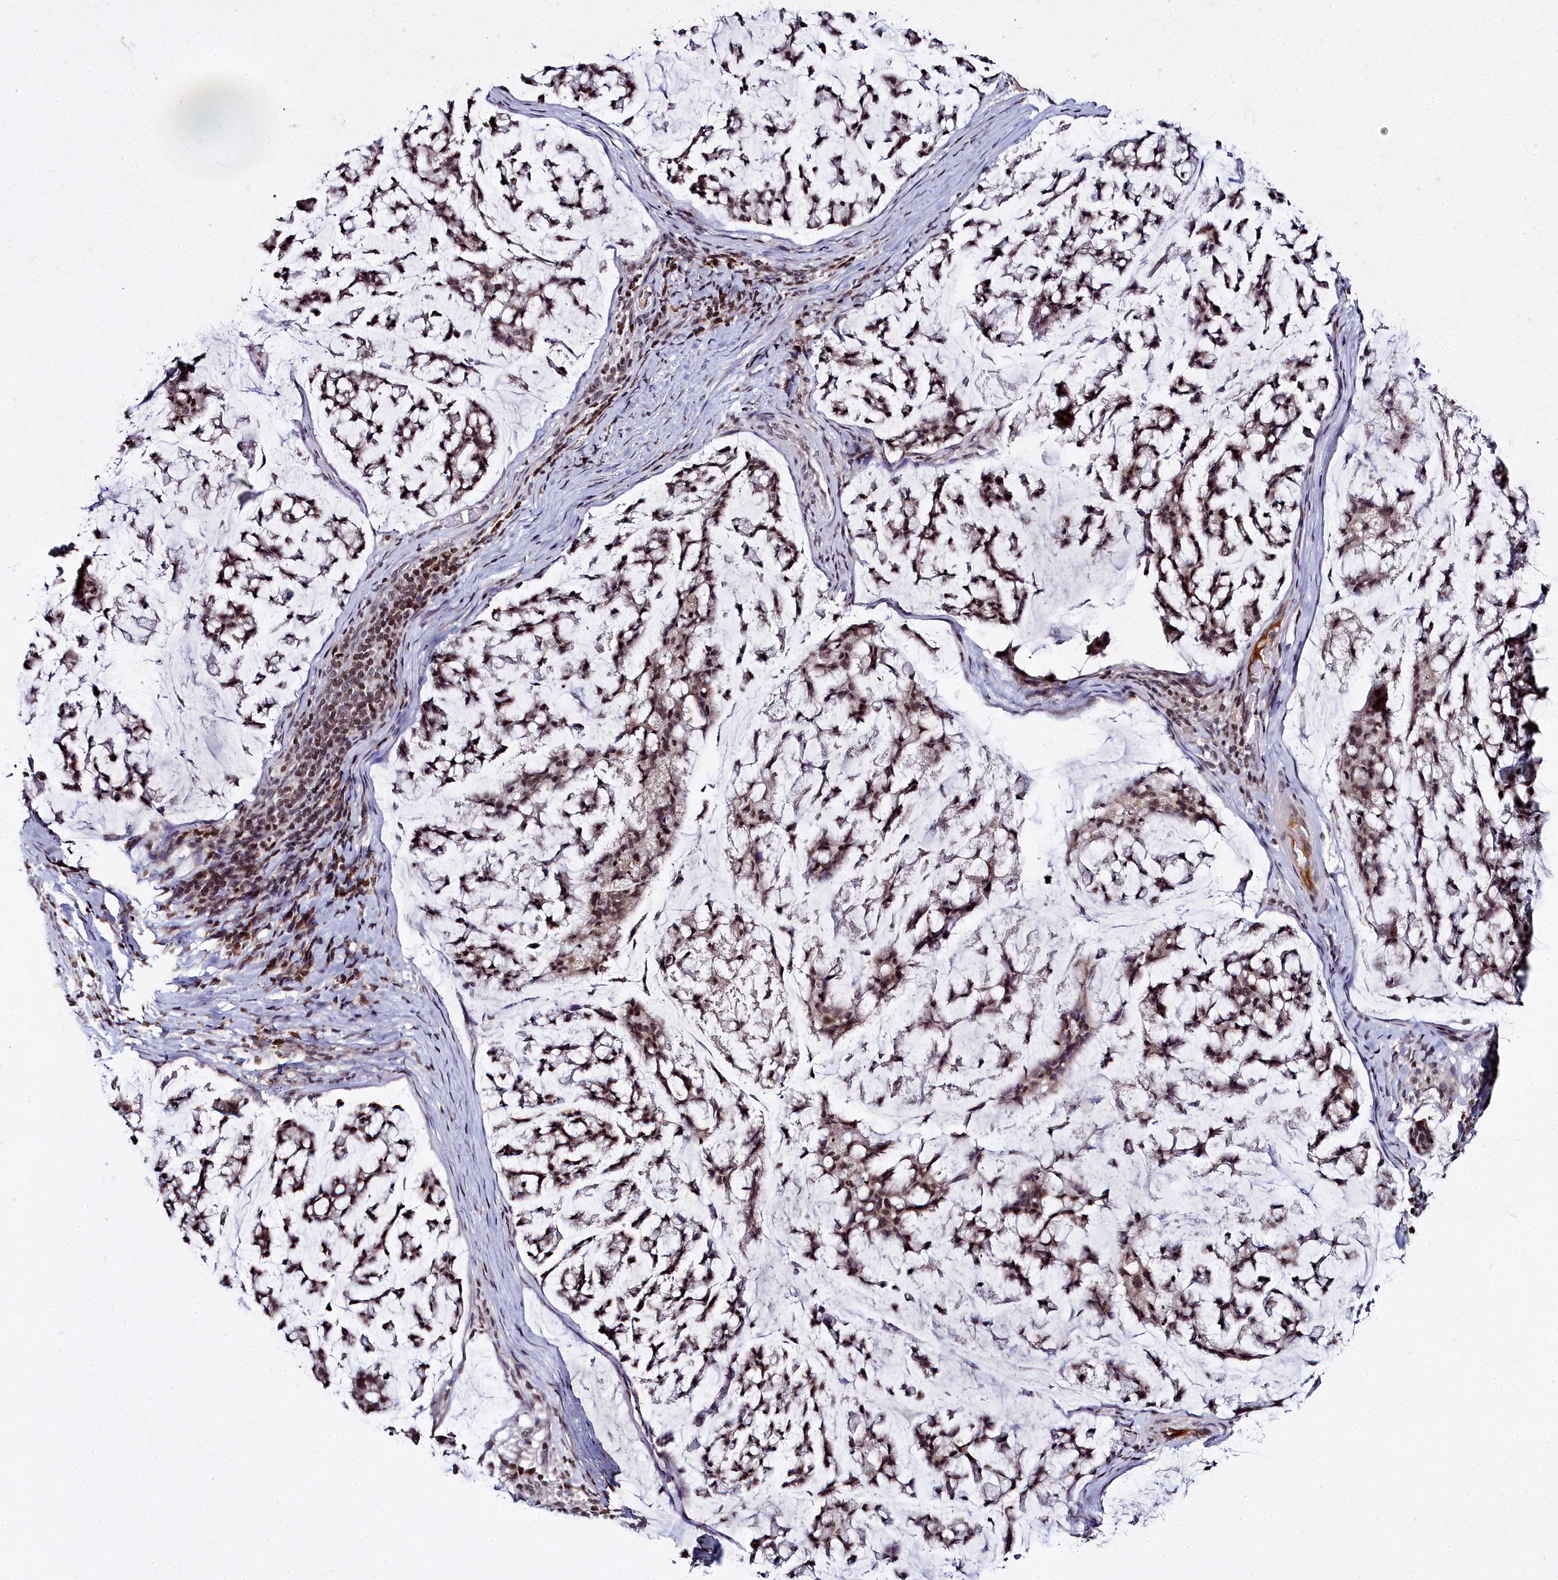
{"staining": {"intensity": "moderate", "quantity": ">75%", "location": "cytoplasmic/membranous,nuclear"}, "tissue": "stomach cancer", "cell_type": "Tumor cells", "image_type": "cancer", "snomed": [{"axis": "morphology", "description": "Adenocarcinoma, NOS"}, {"axis": "topography", "description": "Stomach, lower"}], "caption": "Moderate cytoplasmic/membranous and nuclear protein positivity is identified in about >75% of tumor cells in stomach cancer.", "gene": "FZD4", "patient": {"sex": "male", "age": 67}}